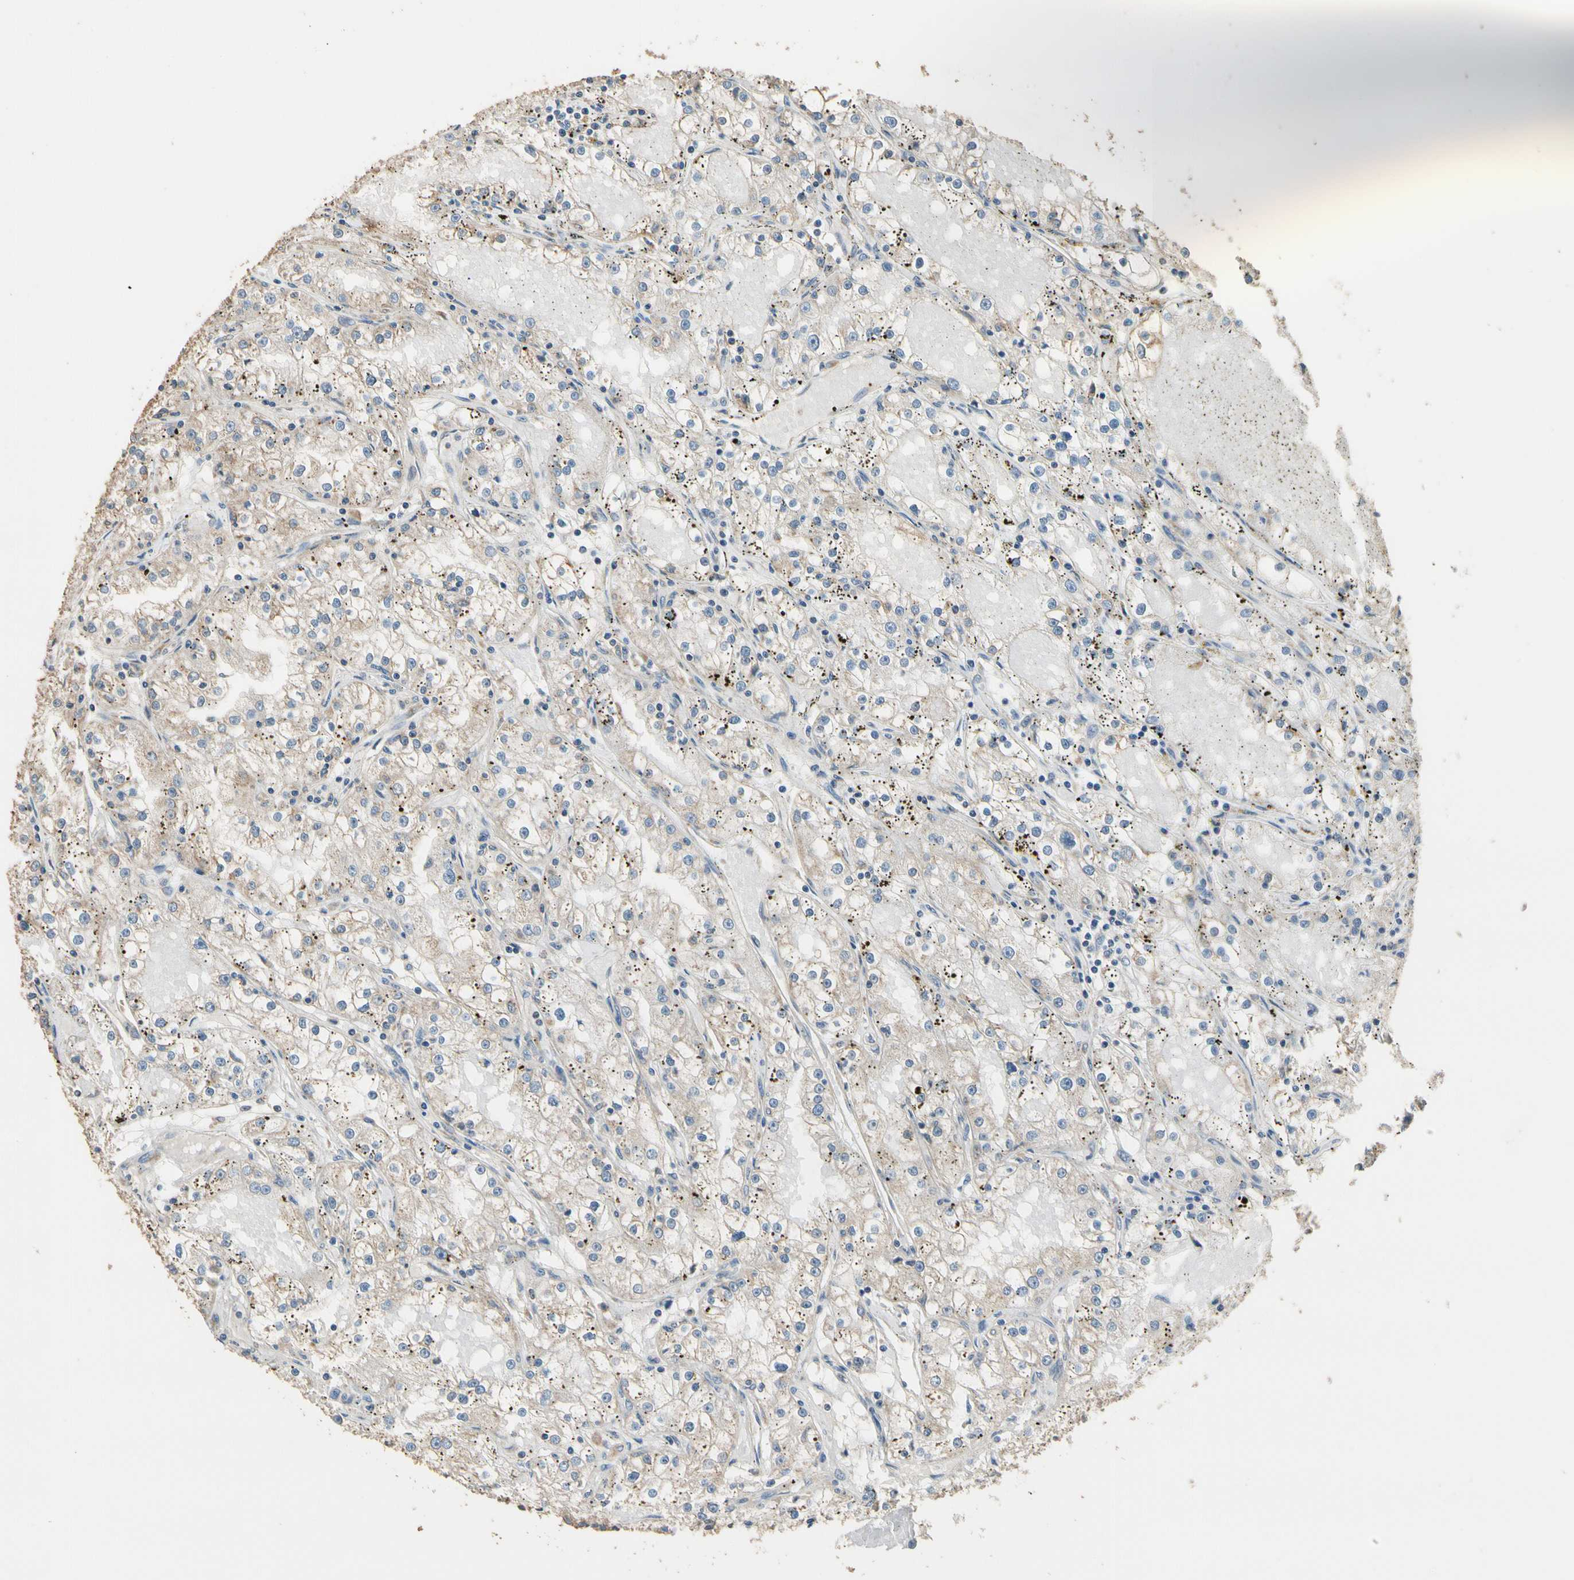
{"staining": {"intensity": "weak", "quantity": "25%-75%", "location": "cytoplasmic/membranous"}, "tissue": "renal cancer", "cell_type": "Tumor cells", "image_type": "cancer", "snomed": [{"axis": "morphology", "description": "Adenocarcinoma, NOS"}, {"axis": "topography", "description": "Kidney"}], "caption": "Human adenocarcinoma (renal) stained with a protein marker displays weak staining in tumor cells.", "gene": "STX18", "patient": {"sex": "male", "age": 56}}